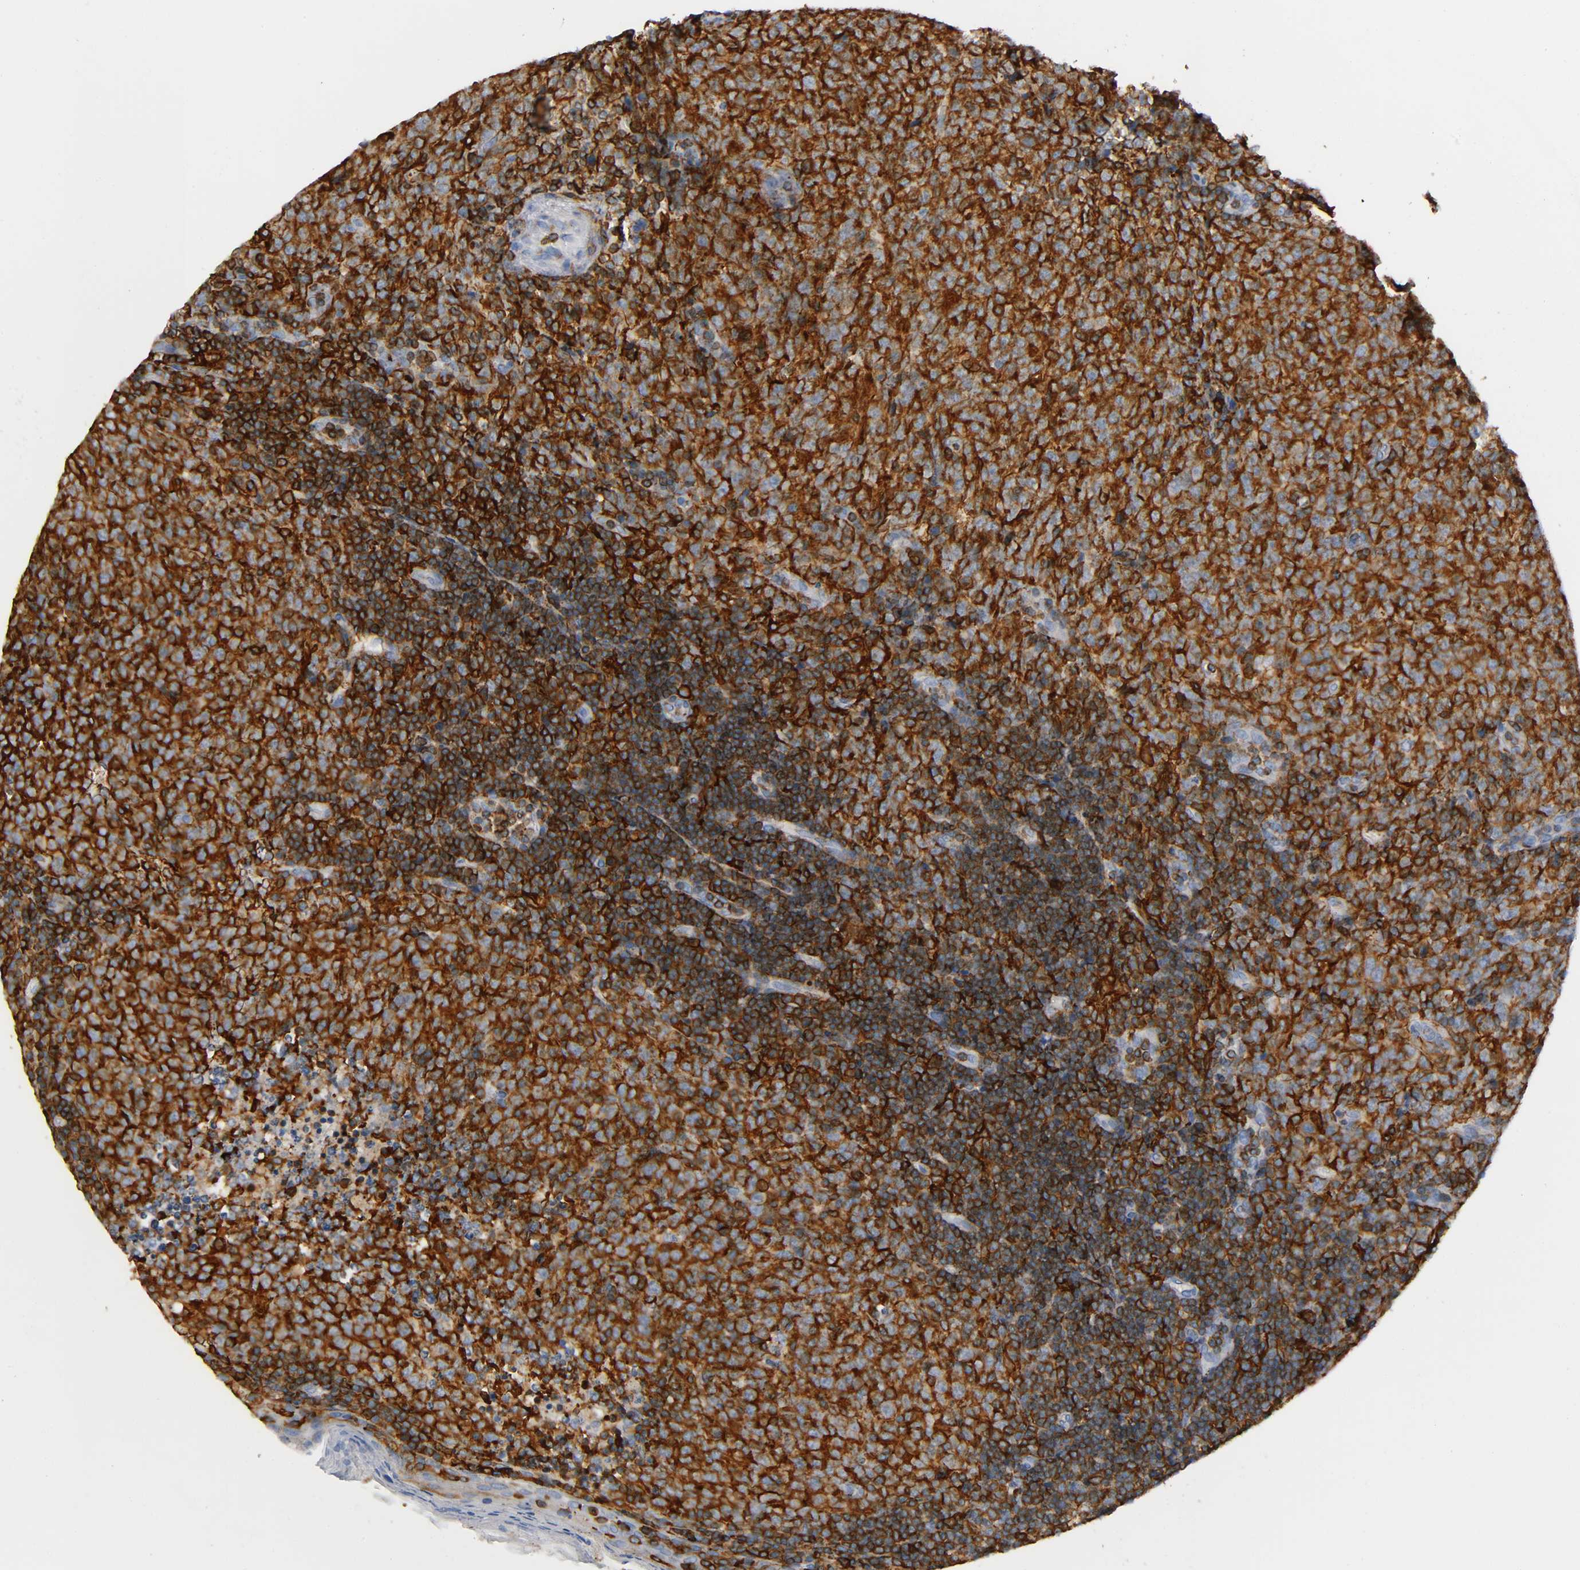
{"staining": {"intensity": "strong", "quantity": ">75%", "location": "cytoplasmic/membranous"}, "tissue": "lymphoma", "cell_type": "Tumor cells", "image_type": "cancer", "snomed": [{"axis": "morphology", "description": "Malignant lymphoma, non-Hodgkin's type, High grade"}, {"axis": "topography", "description": "Tonsil"}], "caption": "Protein expression analysis of human lymphoma reveals strong cytoplasmic/membranous expression in approximately >75% of tumor cells.", "gene": "CAPN10", "patient": {"sex": "female", "age": 36}}